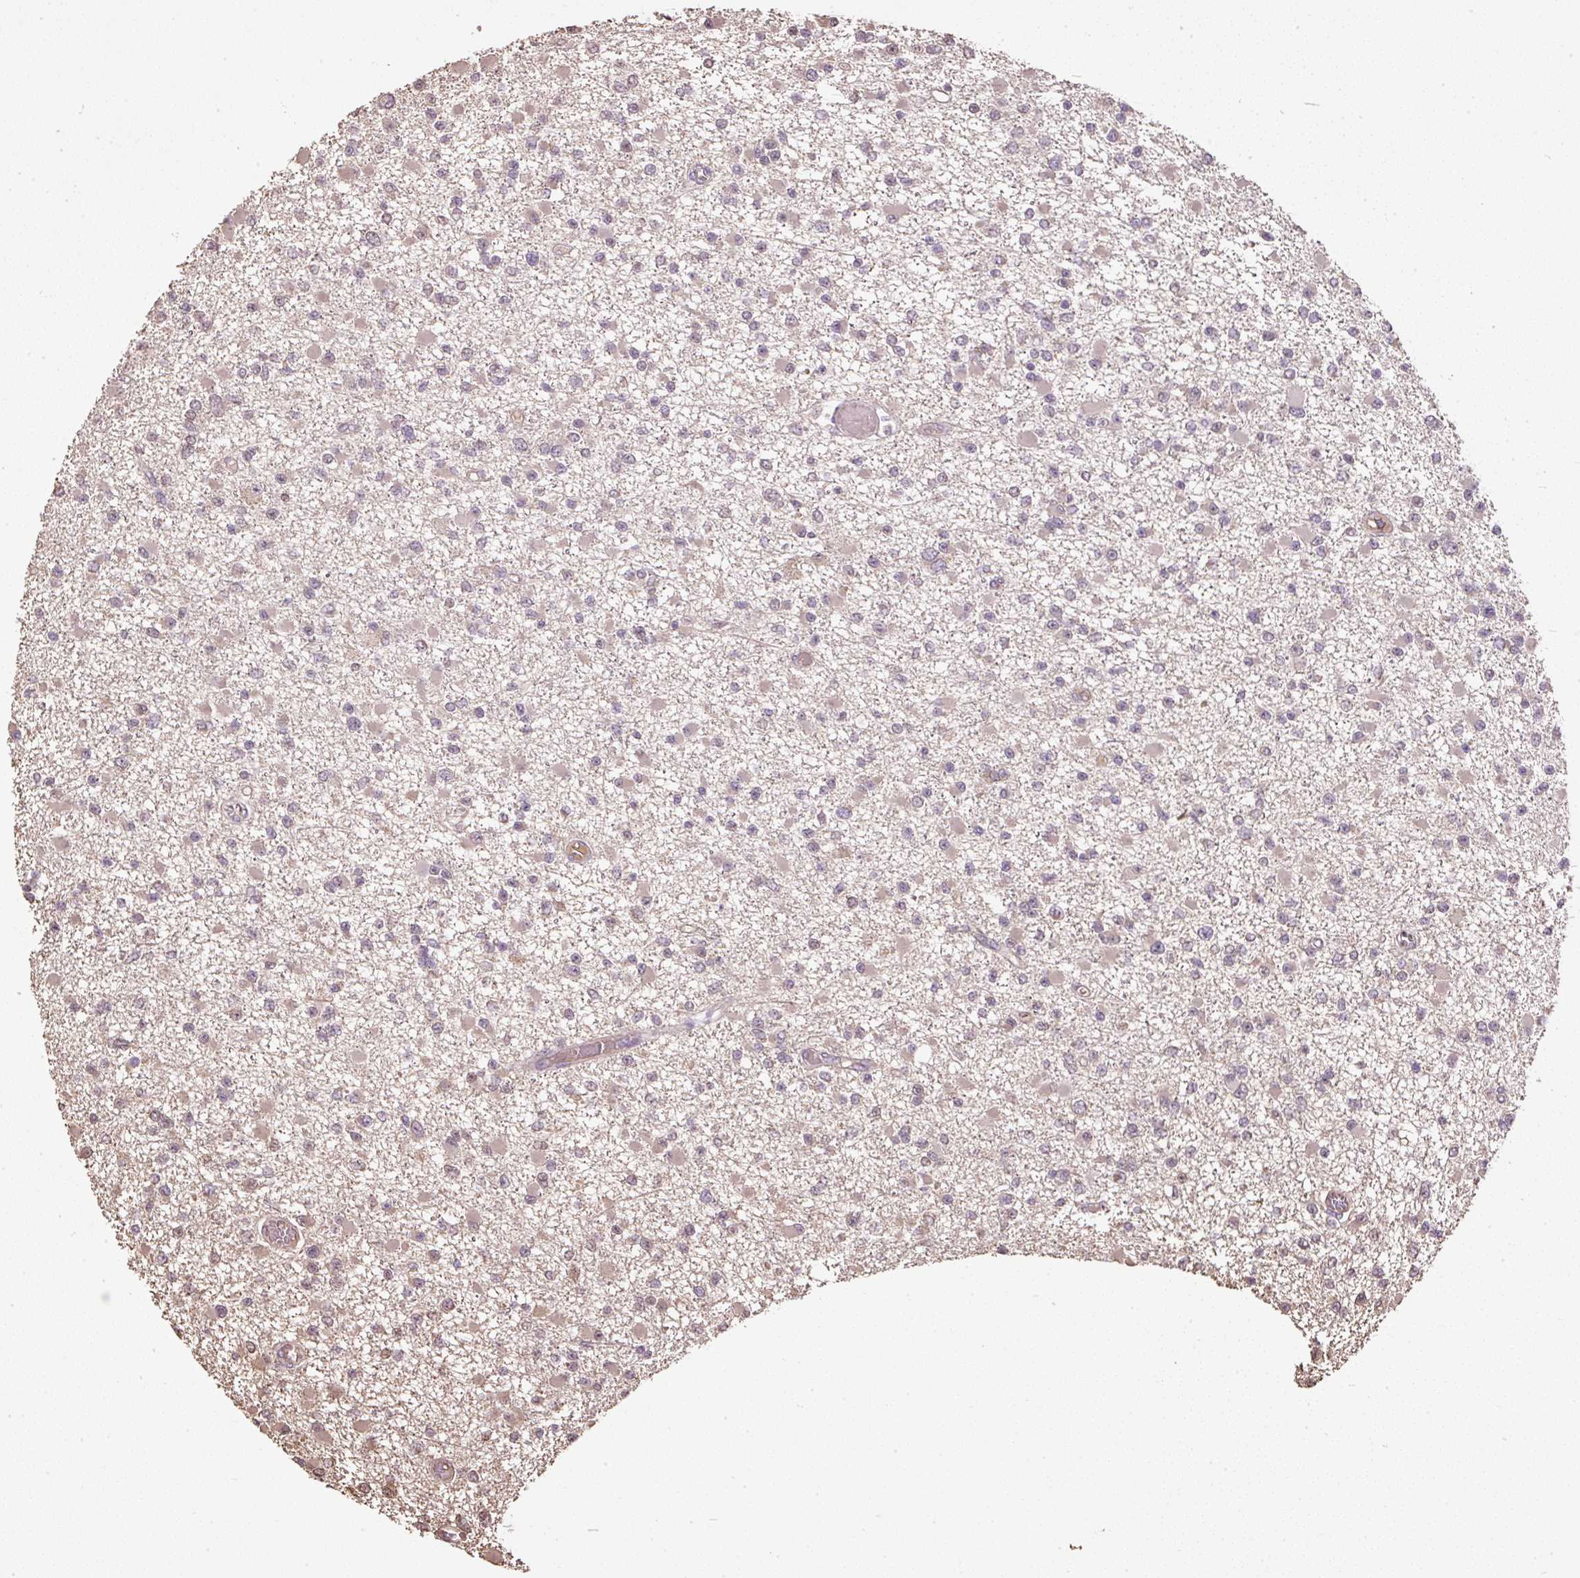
{"staining": {"intensity": "weak", "quantity": "25%-75%", "location": "cytoplasmic/membranous,nuclear"}, "tissue": "glioma", "cell_type": "Tumor cells", "image_type": "cancer", "snomed": [{"axis": "morphology", "description": "Glioma, malignant, Low grade"}, {"axis": "topography", "description": "Brain"}], "caption": "Immunohistochemistry (IHC) of glioma reveals low levels of weak cytoplasmic/membranous and nuclear positivity in about 25%-75% of tumor cells.", "gene": "TMEM170B", "patient": {"sex": "female", "age": 22}}